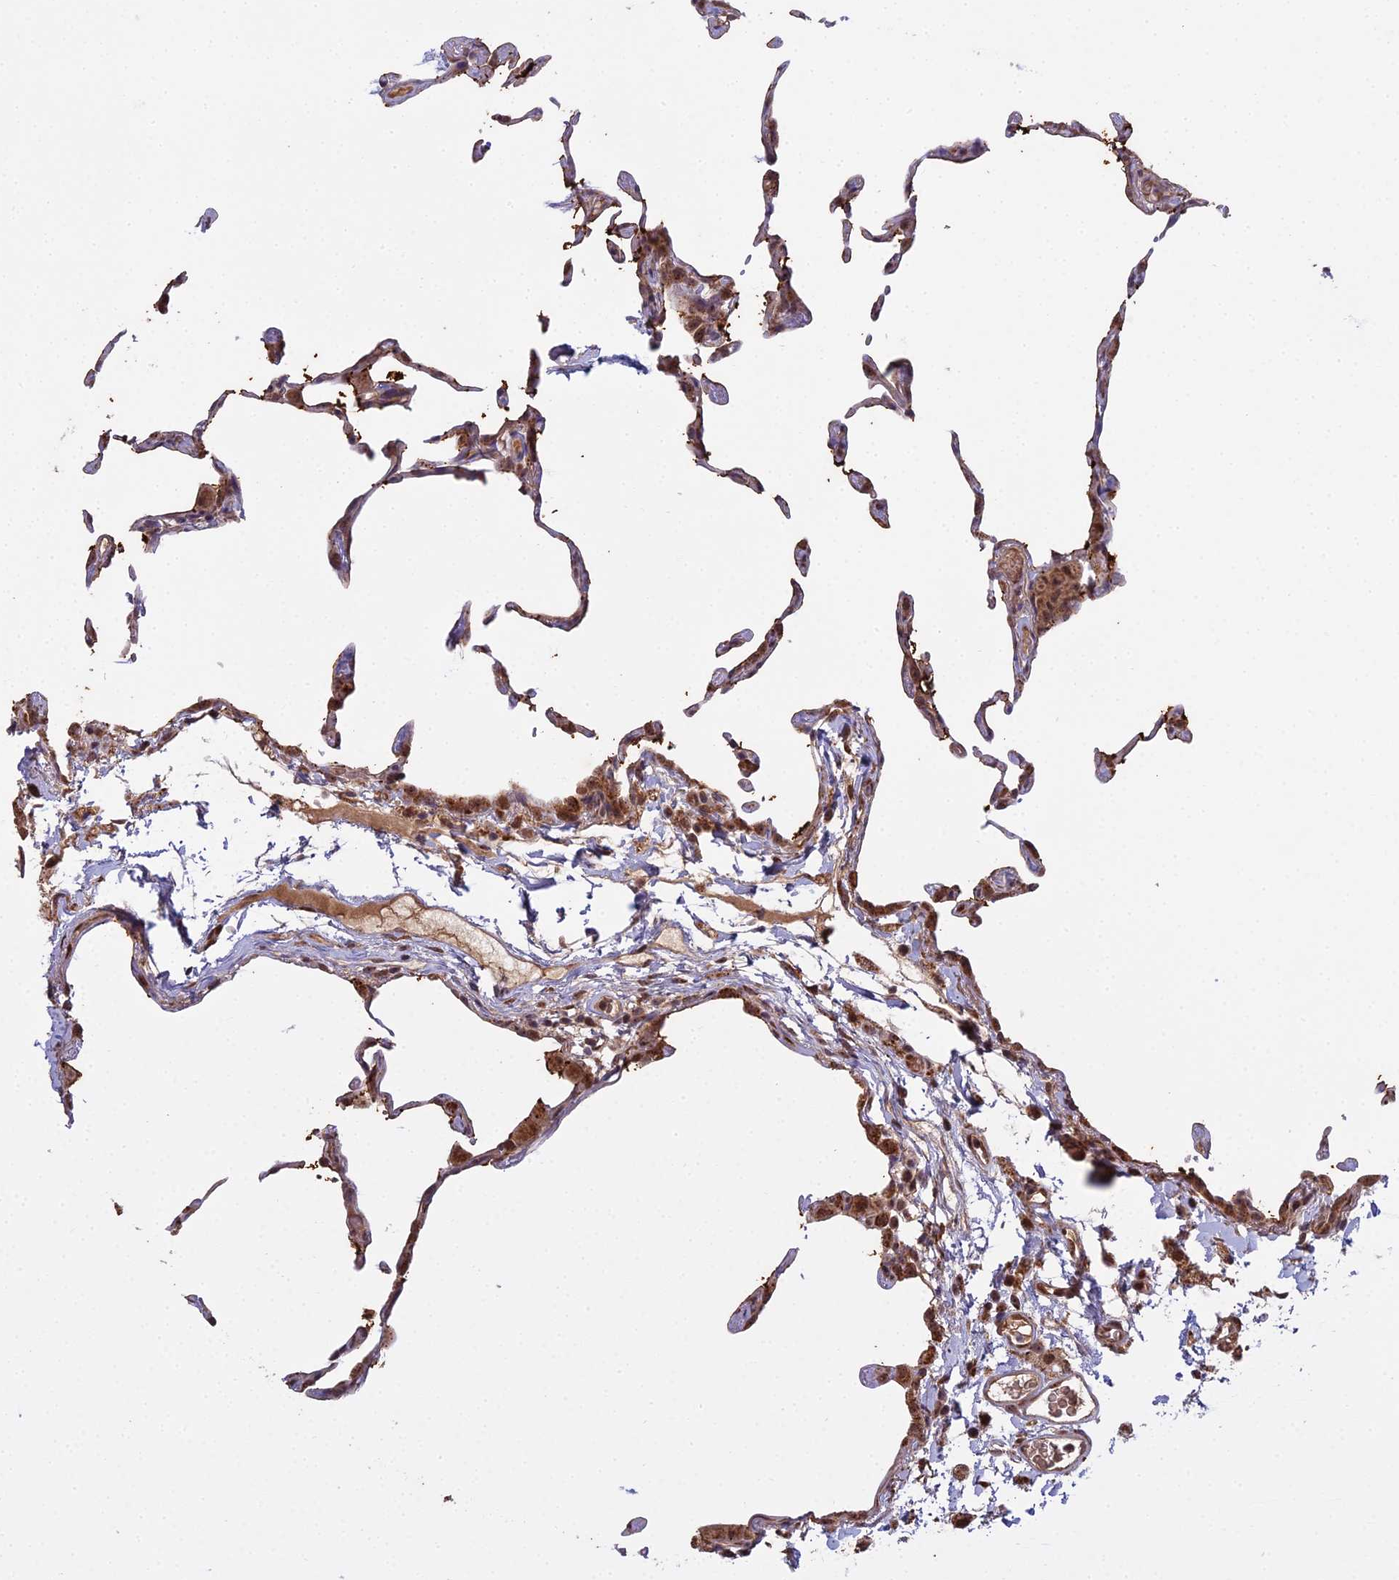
{"staining": {"intensity": "moderate", "quantity": "25%-75%", "location": "cytoplasmic/membranous,nuclear"}, "tissue": "lung", "cell_type": "Alveolar cells", "image_type": "normal", "snomed": [{"axis": "morphology", "description": "Normal tissue, NOS"}, {"axis": "topography", "description": "Lung"}], "caption": "Immunohistochemical staining of unremarkable human lung displays moderate cytoplasmic/membranous,nuclear protein positivity in about 25%-75% of alveolar cells.", "gene": "MEOX1", "patient": {"sex": "female", "age": 57}}